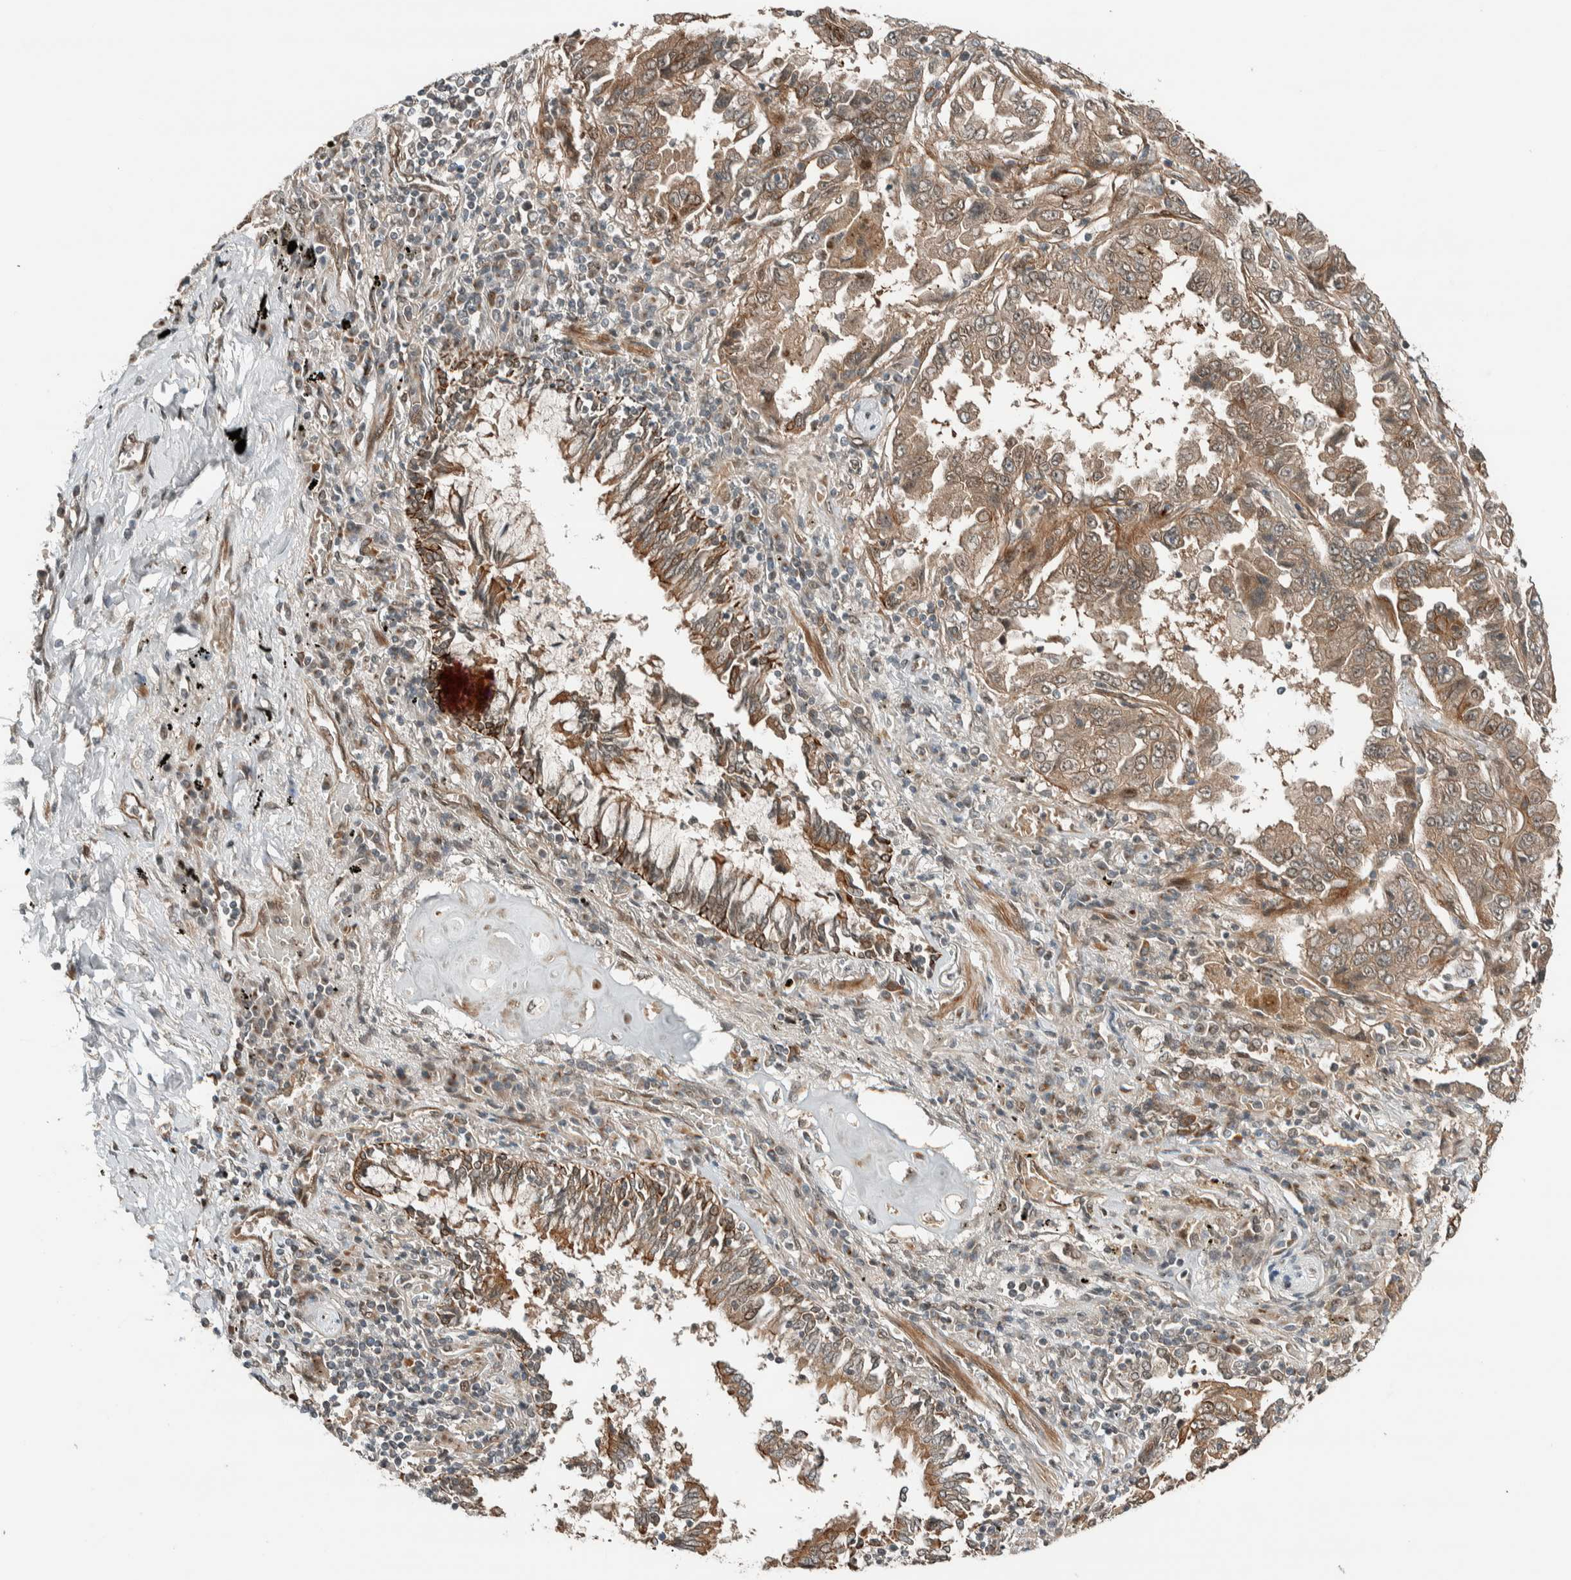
{"staining": {"intensity": "moderate", "quantity": ">75%", "location": "cytoplasmic/membranous"}, "tissue": "lung cancer", "cell_type": "Tumor cells", "image_type": "cancer", "snomed": [{"axis": "morphology", "description": "Adenocarcinoma, NOS"}, {"axis": "topography", "description": "Lung"}], "caption": "Human lung adenocarcinoma stained for a protein (brown) shows moderate cytoplasmic/membranous positive positivity in approximately >75% of tumor cells.", "gene": "STXBP4", "patient": {"sex": "female", "age": 51}}